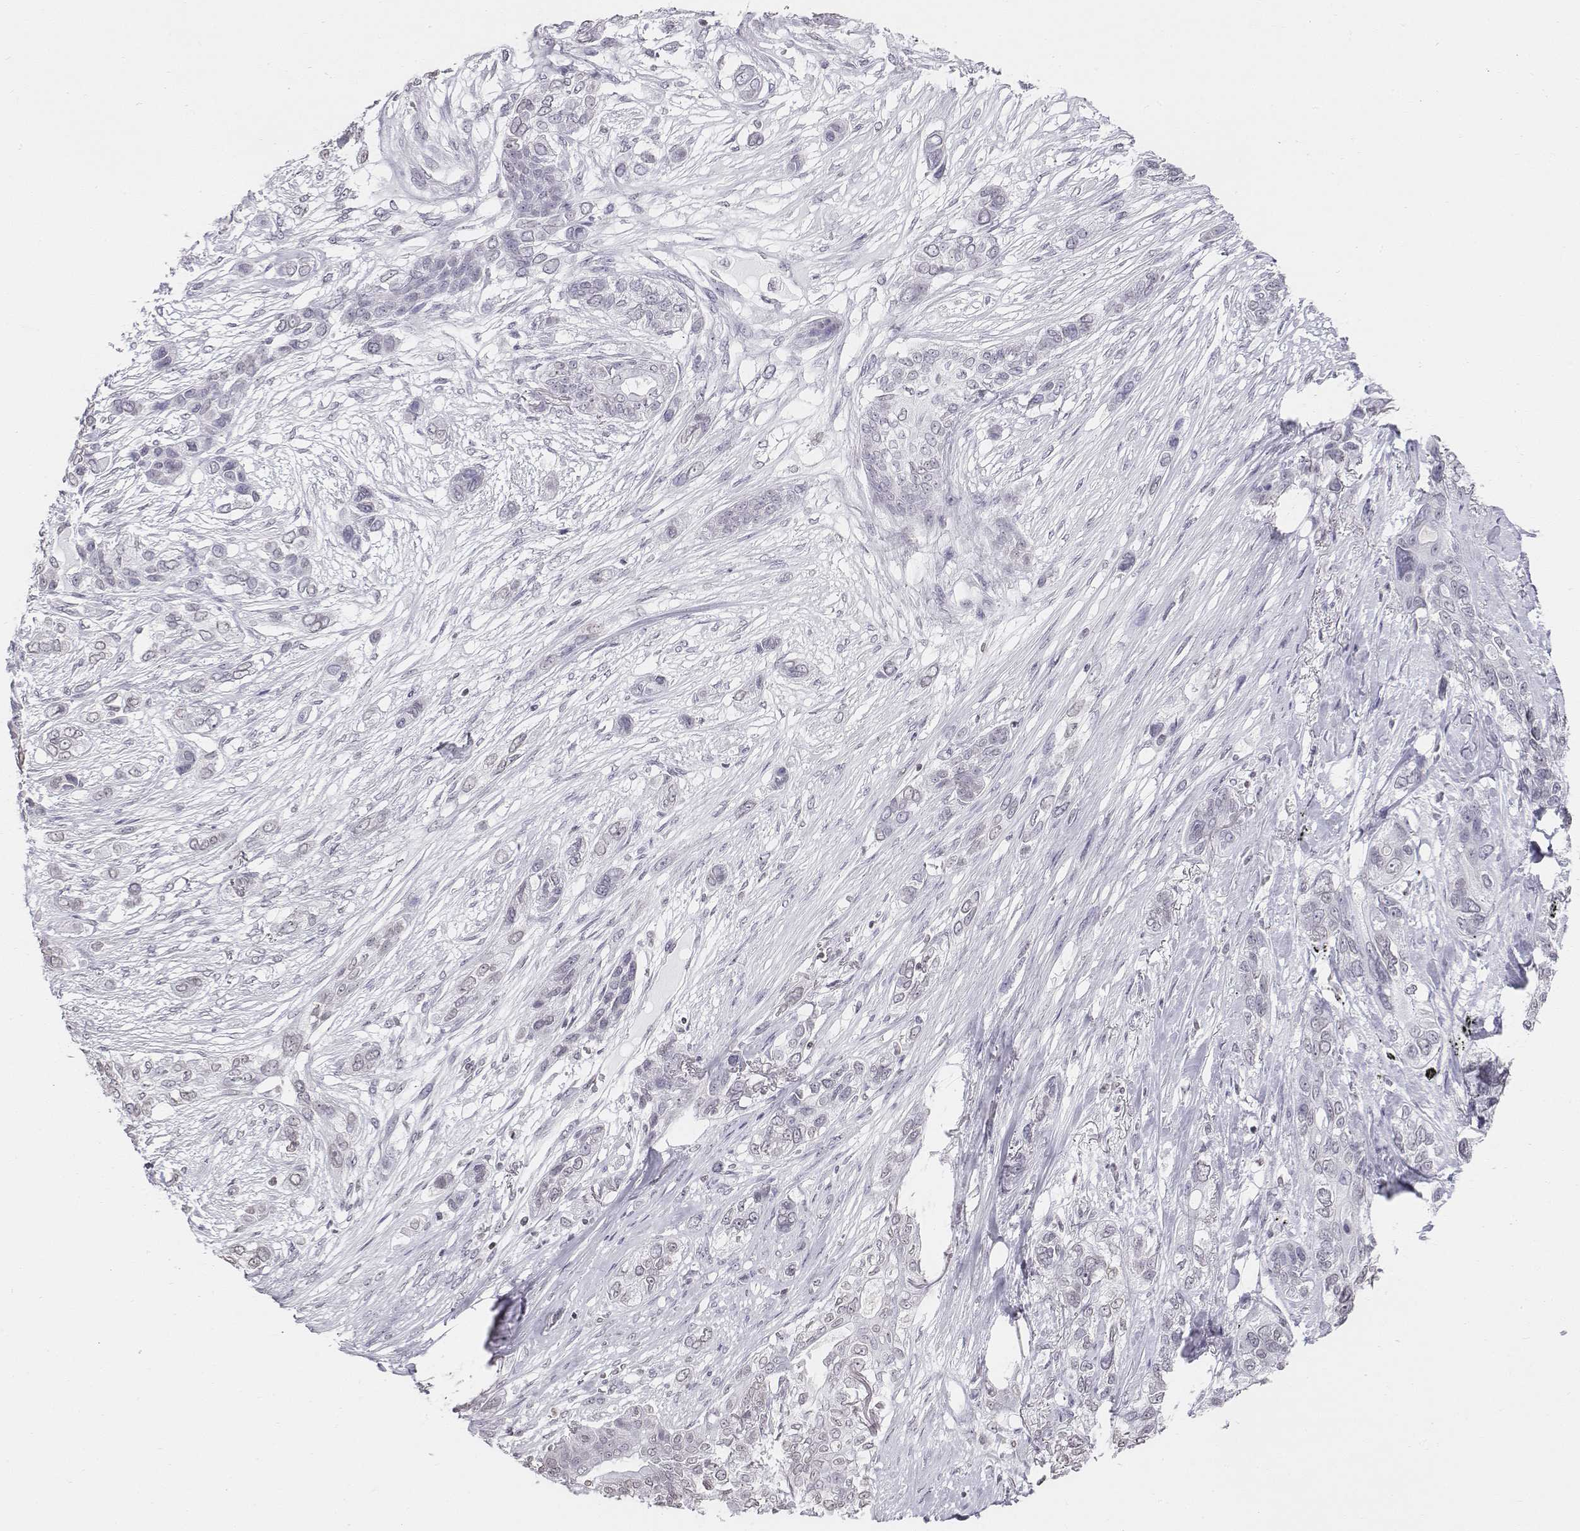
{"staining": {"intensity": "negative", "quantity": "none", "location": "none"}, "tissue": "lung cancer", "cell_type": "Tumor cells", "image_type": "cancer", "snomed": [{"axis": "morphology", "description": "Squamous cell carcinoma, NOS"}, {"axis": "topography", "description": "Lung"}], "caption": "Tumor cells are negative for protein expression in human squamous cell carcinoma (lung). (DAB (3,3'-diaminobenzidine) immunohistochemistry visualized using brightfield microscopy, high magnification).", "gene": "BARHL1", "patient": {"sex": "female", "age": 70}}